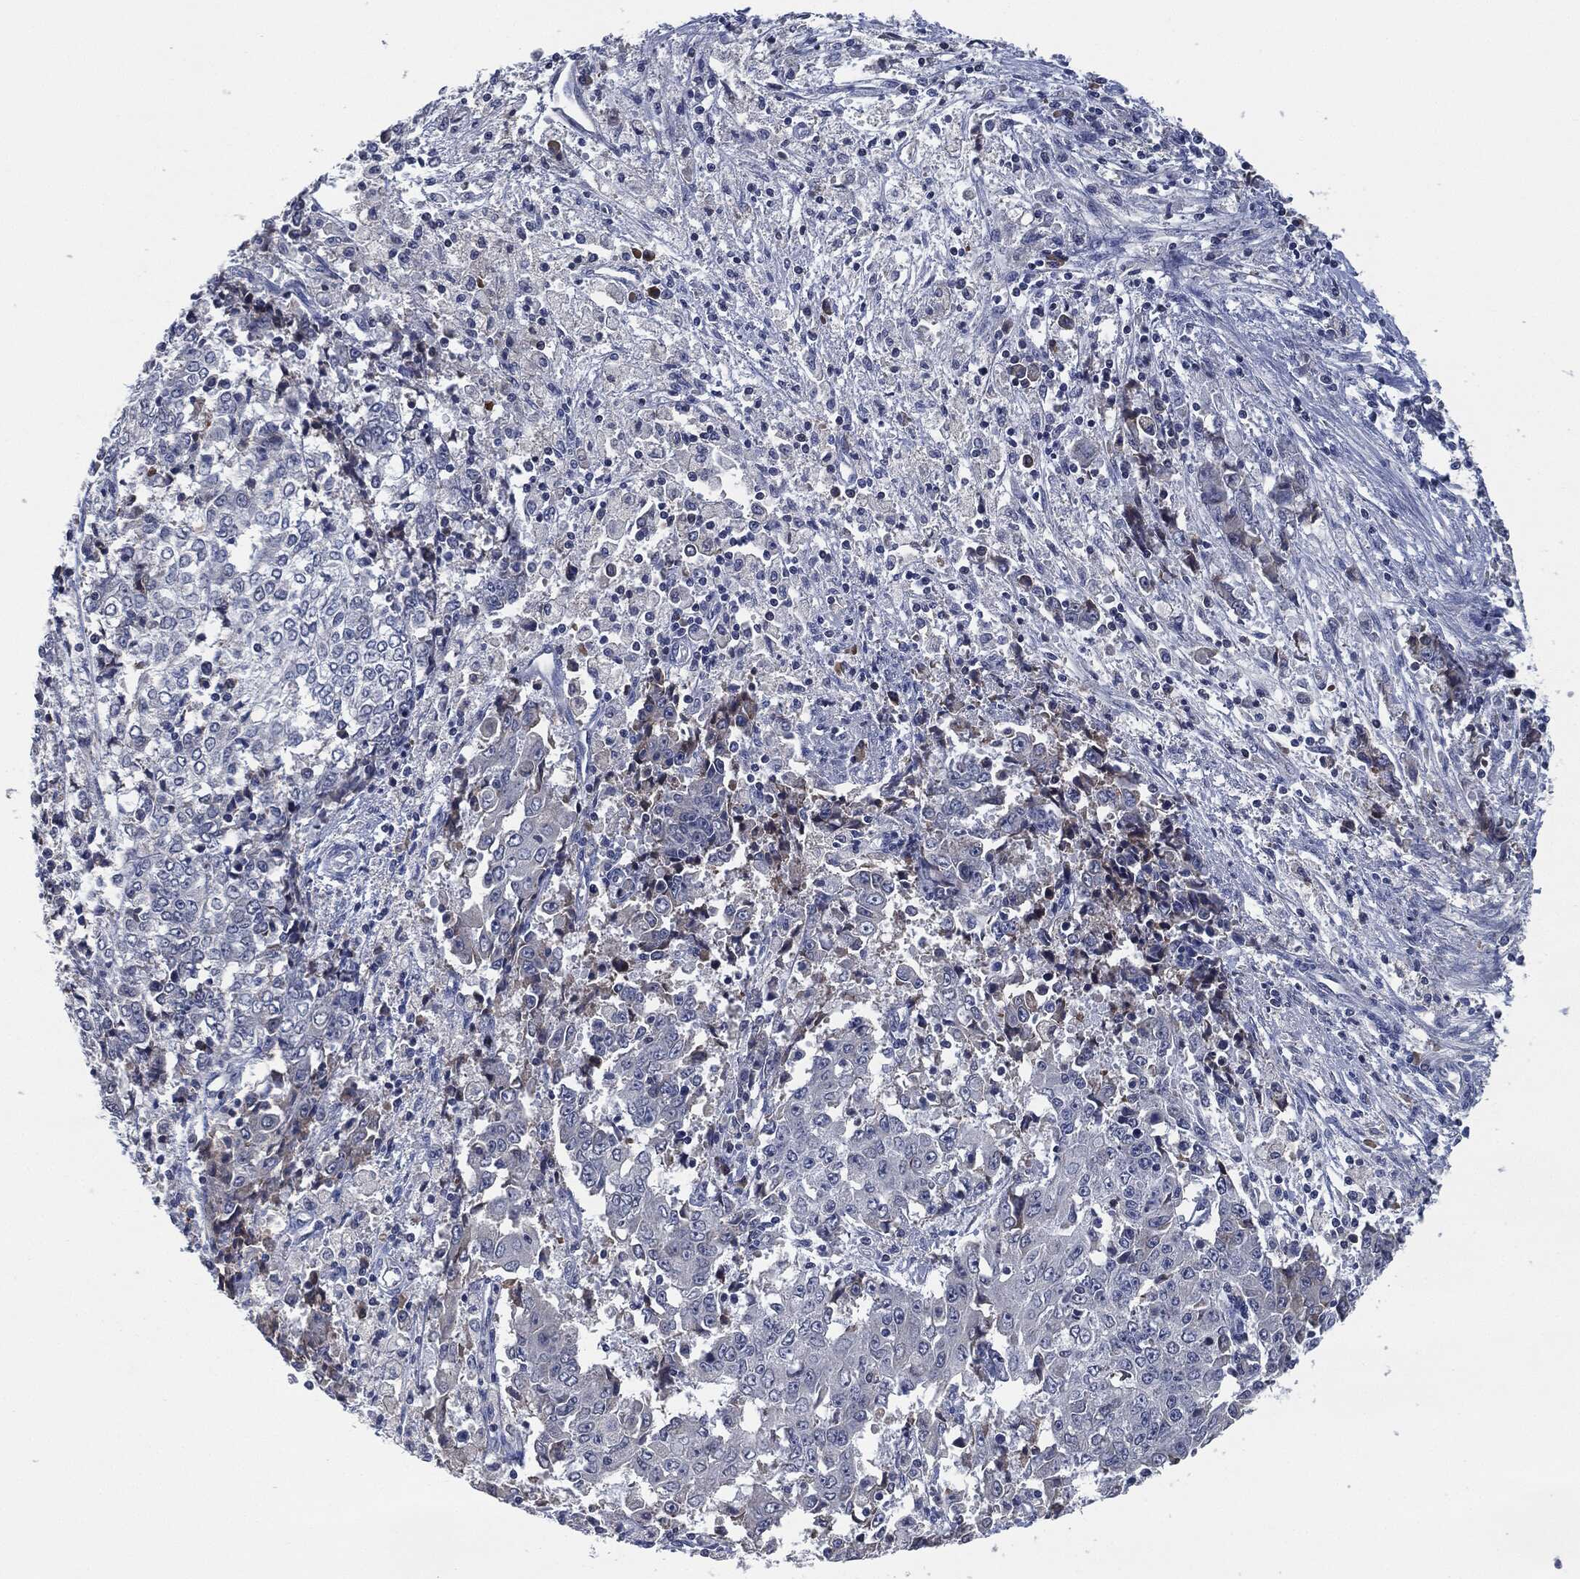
{"staining": {"intensity": "negative", "quantity": "none", "location": "none"}, "tissue": "ovarian cancer", "cell_type": "Tumor cells", "image_type": "cancer", "snomed": [{"axis": "morphology", "description": "Carcinoma, endometroid"}, {"axis": "topography", "description": "Ovary"}], "caption": "This photomicrograph is of endometroid carcinoma (ovarian) stained with immunohistochemistry (IHC) to label a protein in brown with the nuclei are counter-stained blue. There is no expression in tumor cells.", "gene": "IL2RG", "patient": {"sex": "female", "age": 42}}